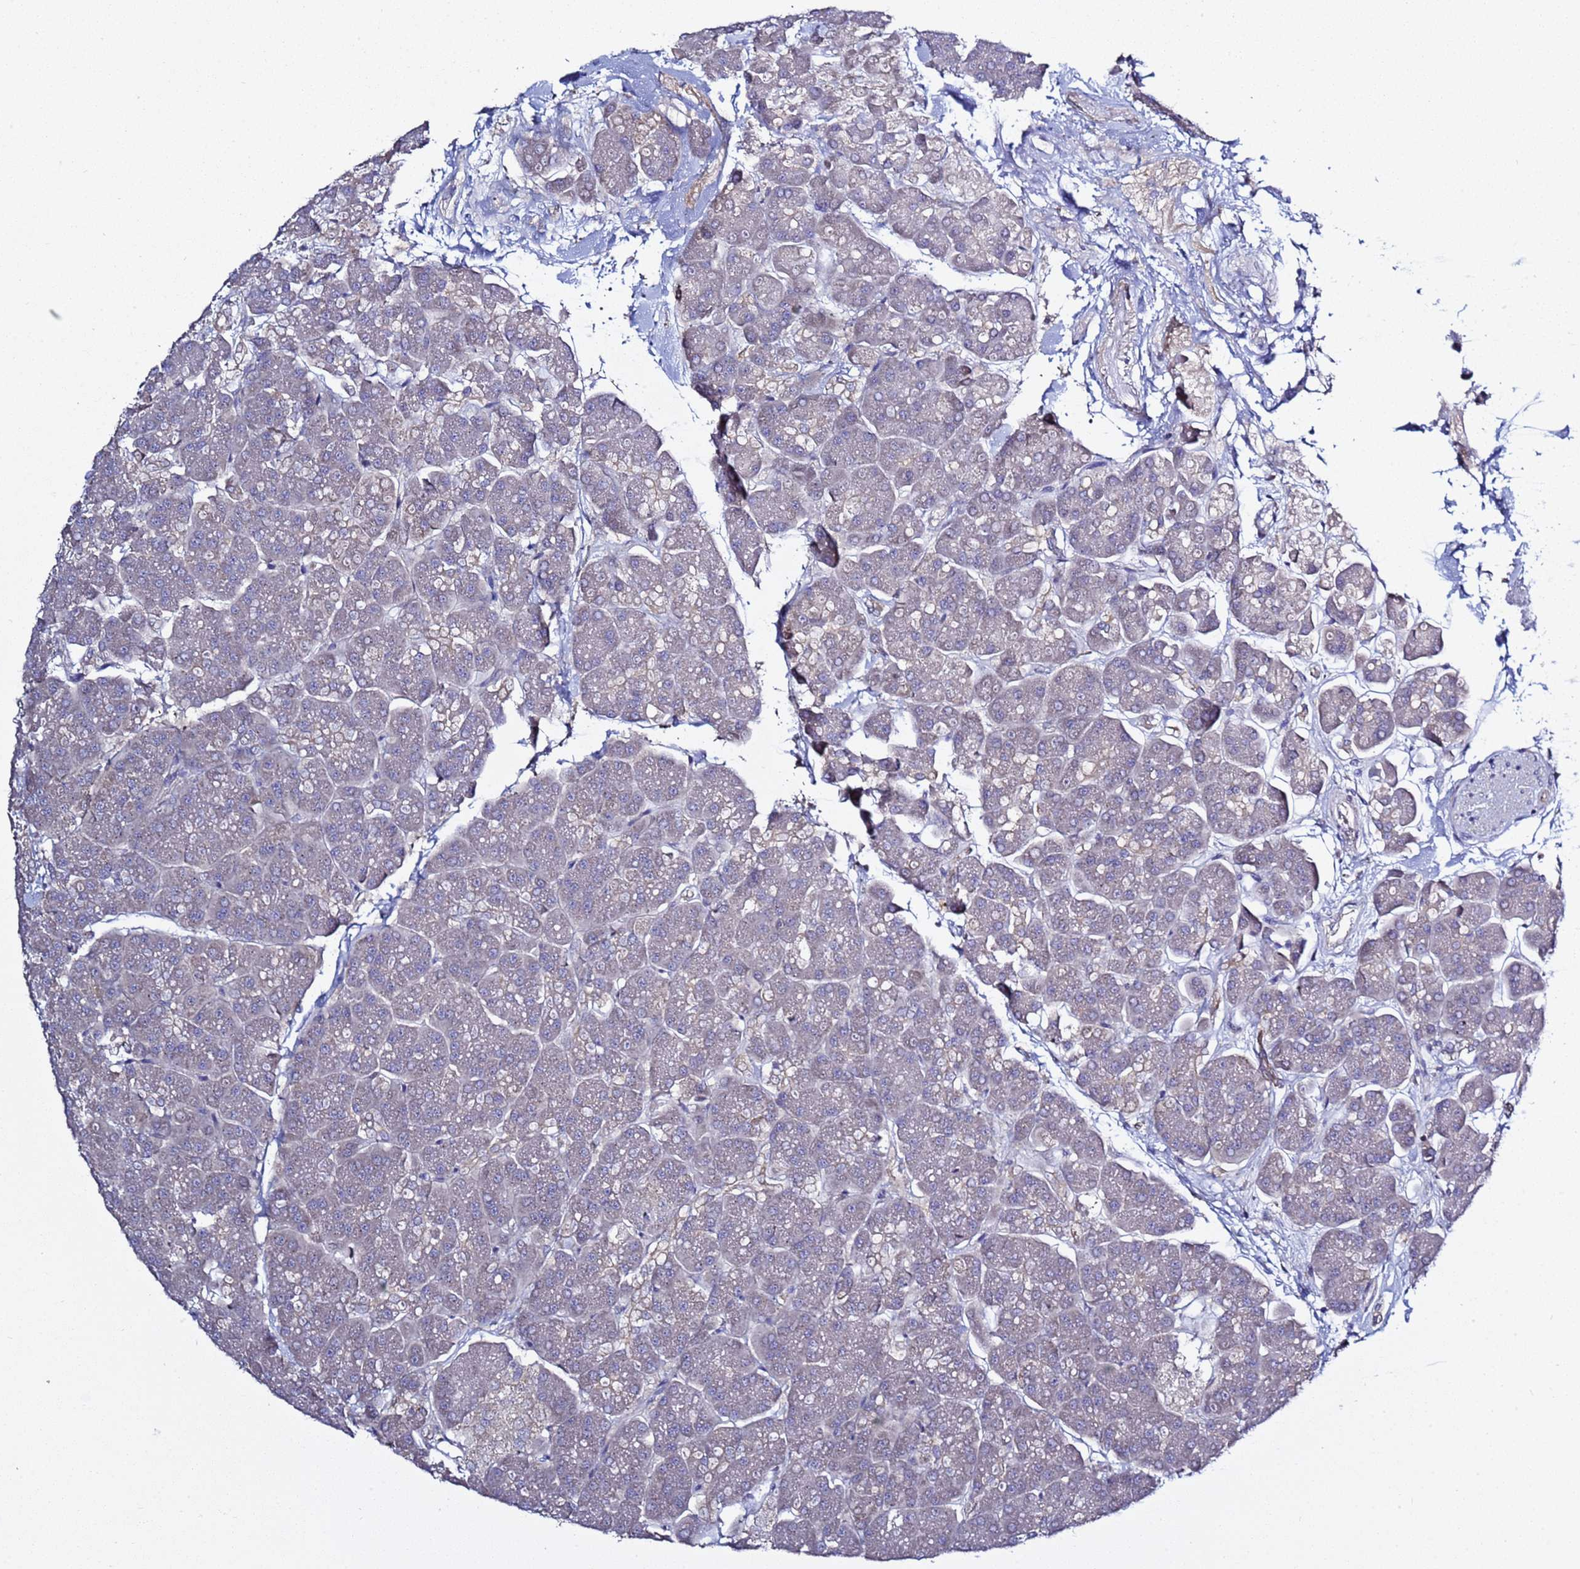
{"staining": {"intensity": "negative", "quantity": "none", "location": "none"}, "tissue": "pancreas", "cell_type": "Exocrine glandular cells", "image_type": "normal", "snomed": [{"axis": "morphology", "description": "Normal tissue, NOS"}, {"axis": "topography", "description": "Pancreas"}, {"axis": "topography", "description": "Peripheral nerve tissue"}], "caption": "DAB (3,3'-diaminobenzidine) immunohistochemical staining of benign pancreas shows no significant positivity in exocrine glandular cells.", "gene": "RABL2A", "patient": {"sex": "male", "age": 54}}